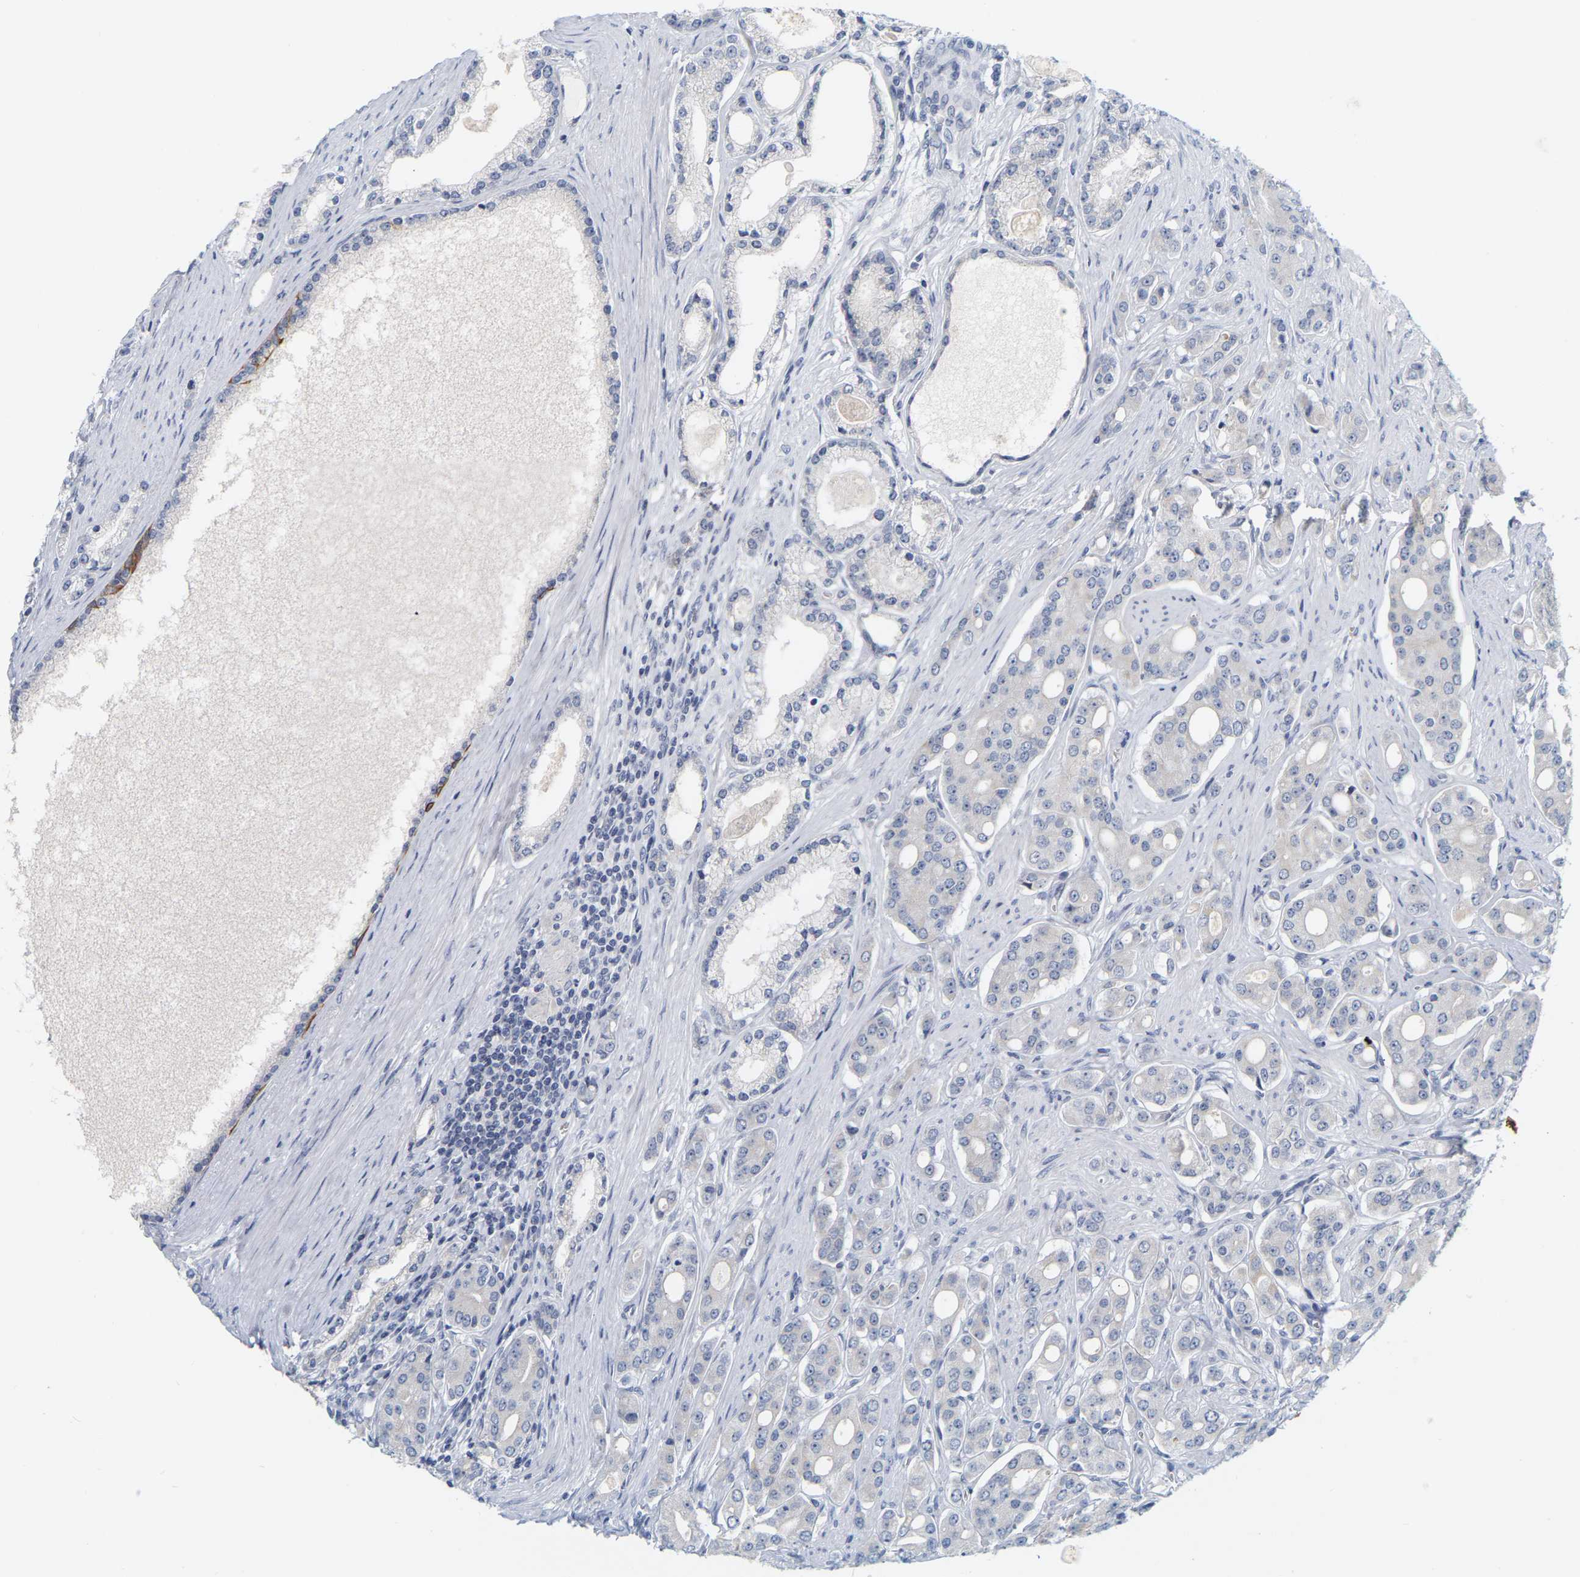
{"staining": {"intensity": "negative", "quantity": "none", "location": "none"}, "tissue": "prostate cancer", "cell_type": "Tumor cells", "image_type": "cancer", "snomed": [{"axis": "morphology", "description": "Adenocarcinoma, High grade"}, {"axis": "topography", "description": "Prostate"}], "caption": "This is an immunohistochemistry photomicrograph of adenocarcinoma (high-grade) (prostate). There is no staining in tumor cells.", "gene": "KRT76", "patient": {"sex": "male", "age": 71}}